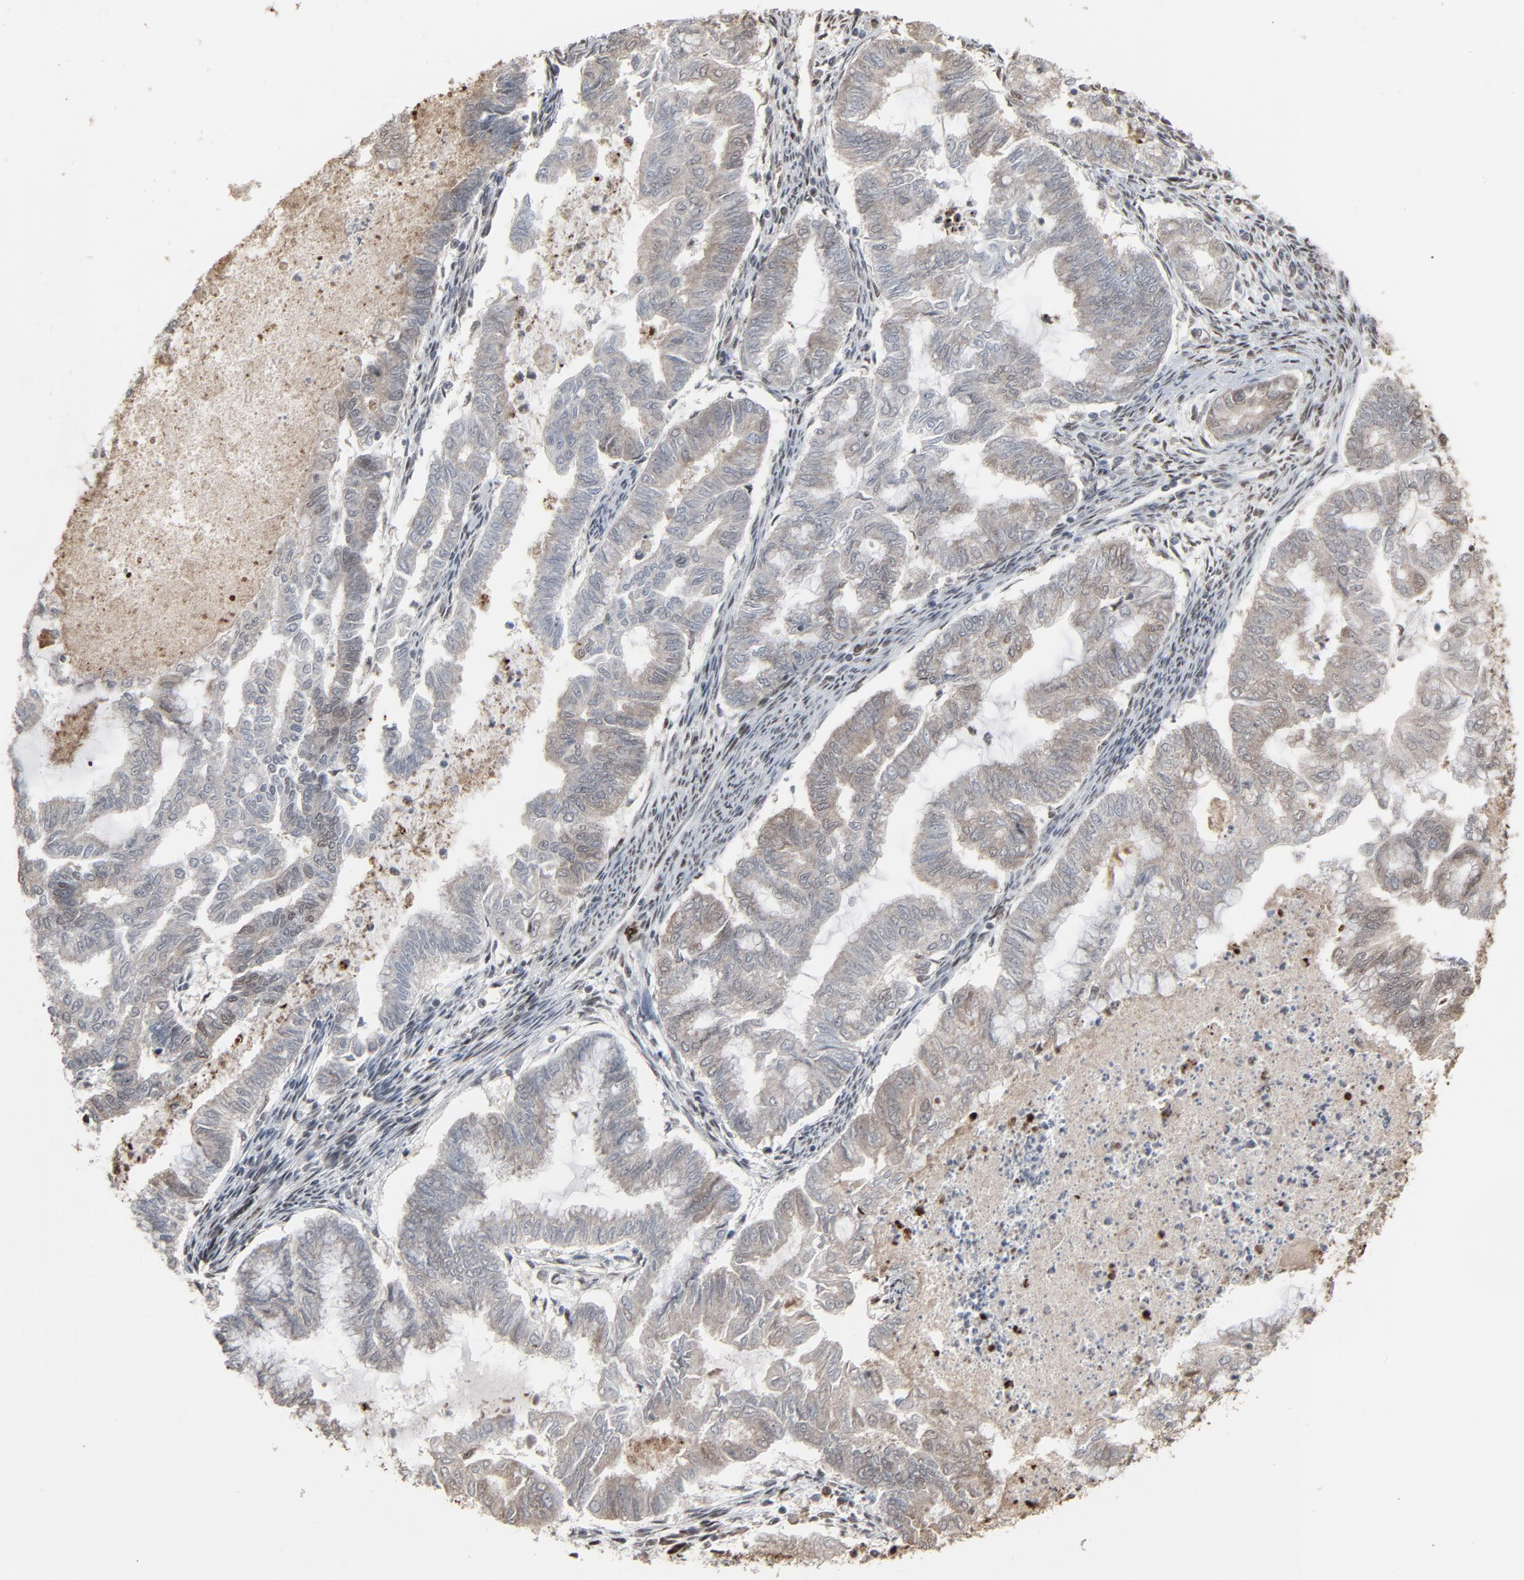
{"staining": {"intensity": "moderate", "quantity": "25%-75%", "location": "cytoplasmic/membranous,nuclear"}, "tissue": "endometrial cancer", "cell_type": "Tumor cells", "image_type": "cancer", "snomed": [{"axis": "morphology", "description": "Adenocarcinoma, NOS"}, {"axis": "topography", "description": "Endometrium"}], "caption": "DAB (3,3'-diaminobenzidine) immunohistochemical staining of endometrial cancer (adenocarcinoma) shows moderate cytoplasmic/membranous and nuclear protein positivity in approximately 25%-75% of tumor cells.", "gene": "MEIS2", "patient": {"sex": "female", "age": 79}}